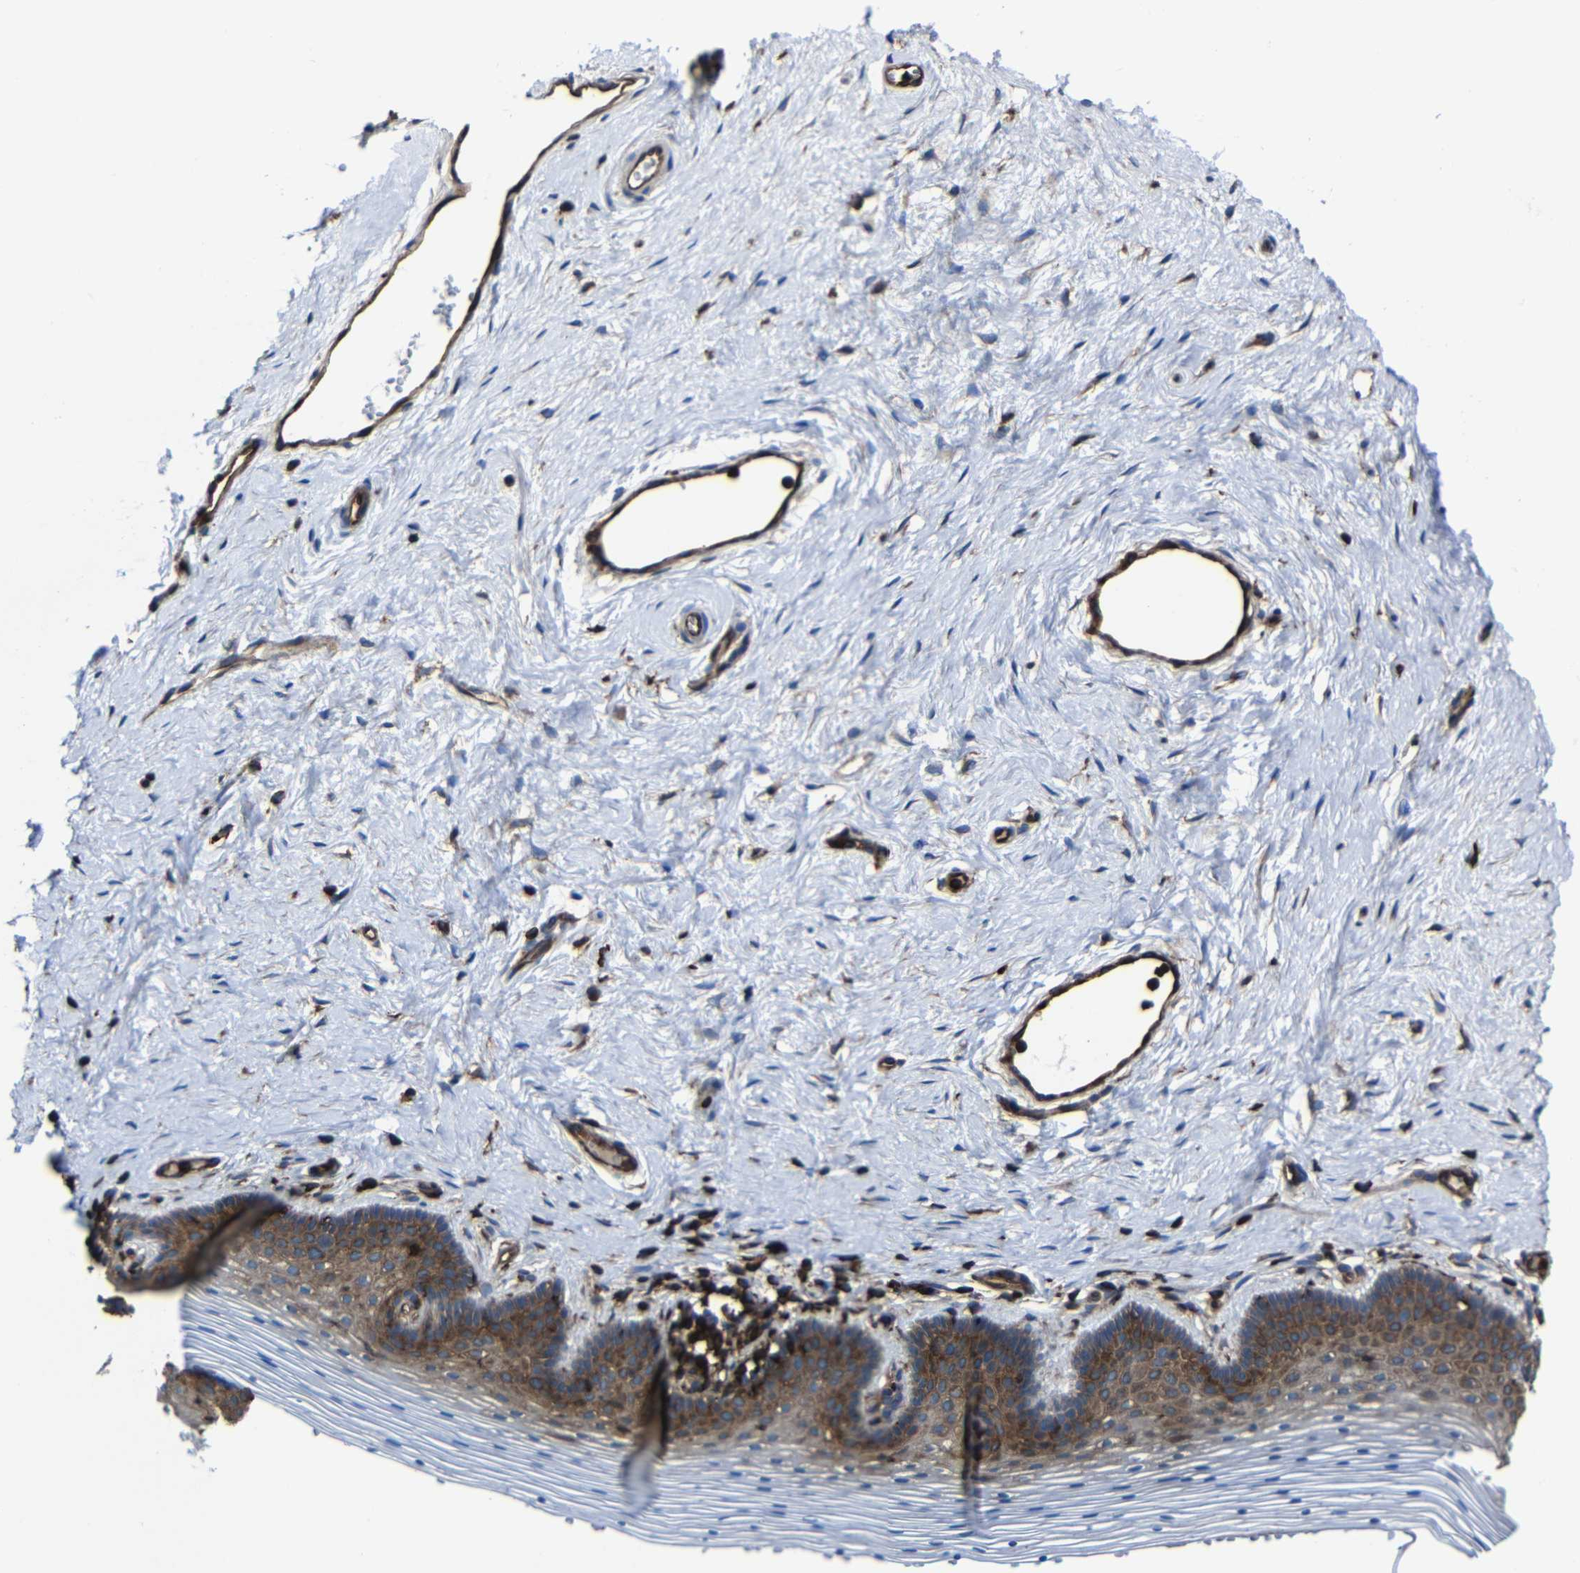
{"staining": {"intensity": "moderate", "quantity": "25%-75%", "location": "cytoplasmic/membranous"}, "tissue": "vagina", "cell_type": "Squamous epithelial cells", "image_type": "normal", "snomed": [{"axis": "morphology", "description": "Normal tissue, NOS"}, {"axis": "topography", "description": "Vagina"}], "caption": "Brown immunohistochemical staining in unremarkable vagina demonstrates moderate cytoplasmic/membranous positivity in approximately 25%-75% of squamous epithelial cells.", "gene": "ARHGEF1", "patient": {"sex": "female", "age": 32}}